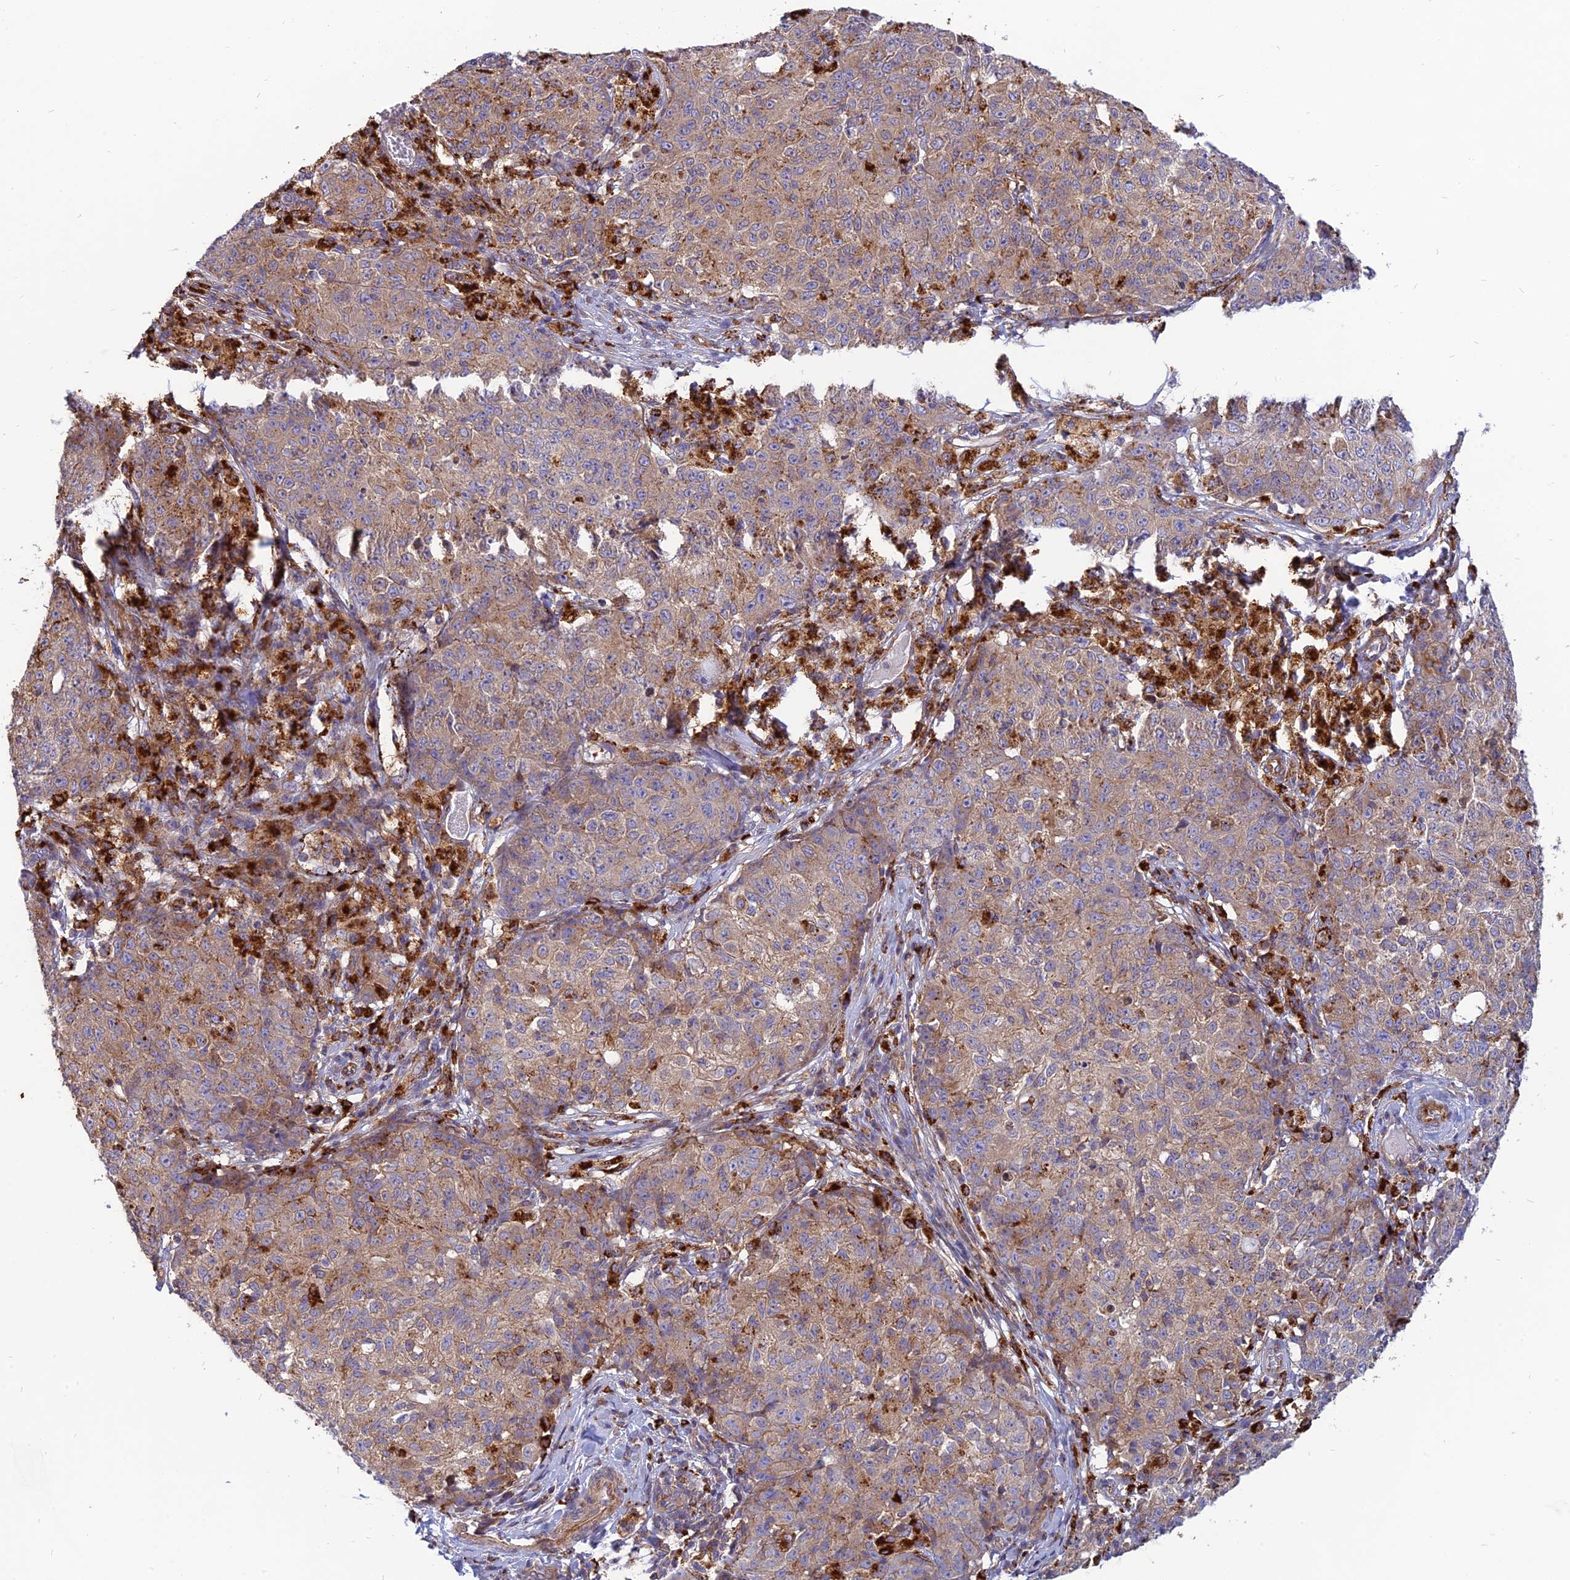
{"staining": {"intensity": "weak", "quantity": ">75%", "location": "cytoplasmic/membranous"}, "tissue": "ovarian cancer", "cell_type": "Tumor cells", "image_type": "cancer", "snomed": [{"axis": "morphology", "description": "Carcinoma, endometroid"}, {"axis": "topography", "description": "Ovary"}], "caption": "This is a photomicrograph of immunohistochemistry staining of ovarian cancer (endometroid carcinoma), which shows weak staining in the cytoplasmic/membranous of tumor cells.", "gene": "PHKA2", "patient": {"sex": "female", "age": 42}}